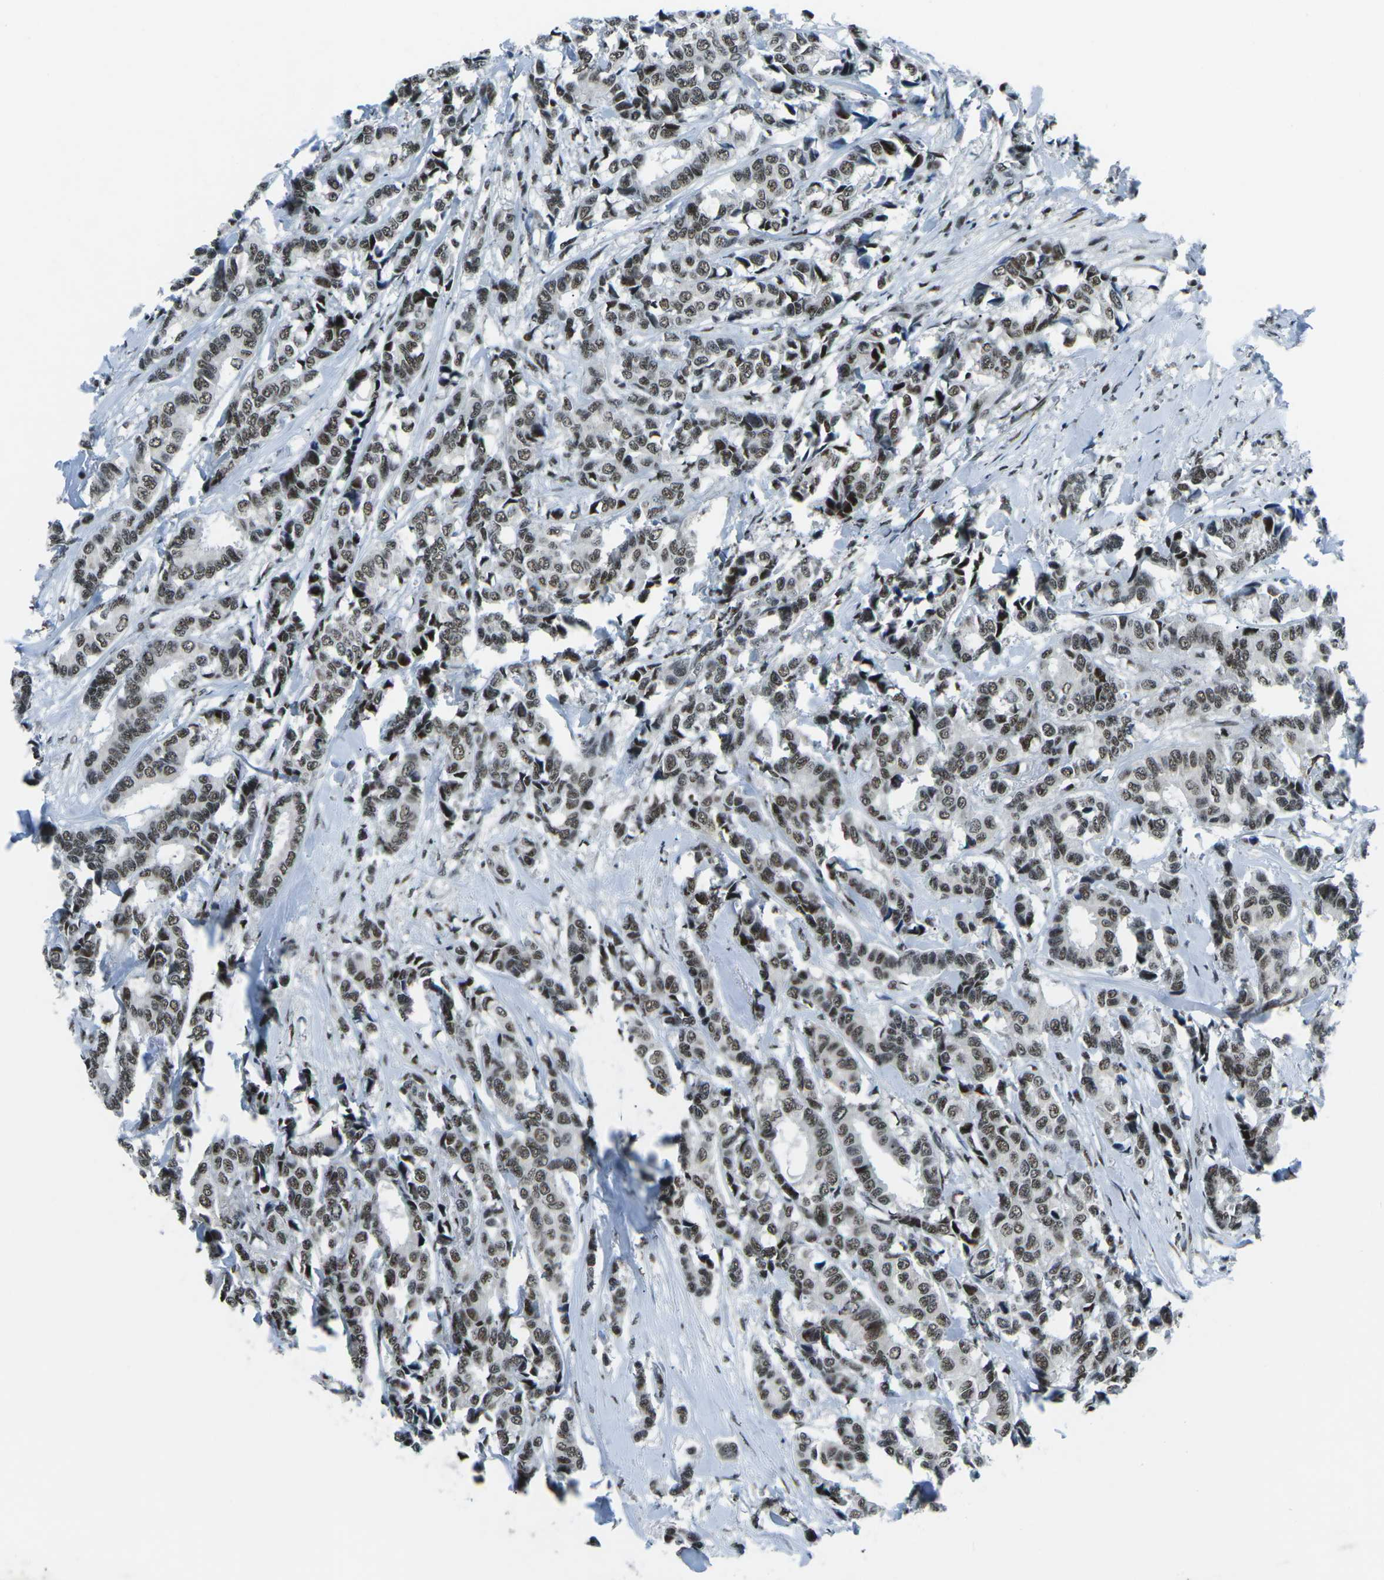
{"staining": {"intensity": "moderate", "quantity": ">75%", "location": "nuclear"}, "tissue": "breast cancer", "cell_type": "Tumor cells", "image_type": "cancer", "snomed": [{"axis": "morphology", "description": "Duct carcinoma"}, {"axis": "topography", "description": "Breast"}], "caption": "Breast cancer (invasive ductal carcinoma) stained with DAB (3,3'-diaminobenzidine) immunohistochemistry demonstrates medium levels of moderate nuclear staining in approximately >75% of tumor cells.", "gene": "RBL2", "patient": {"sex": "female", "age": 87}}